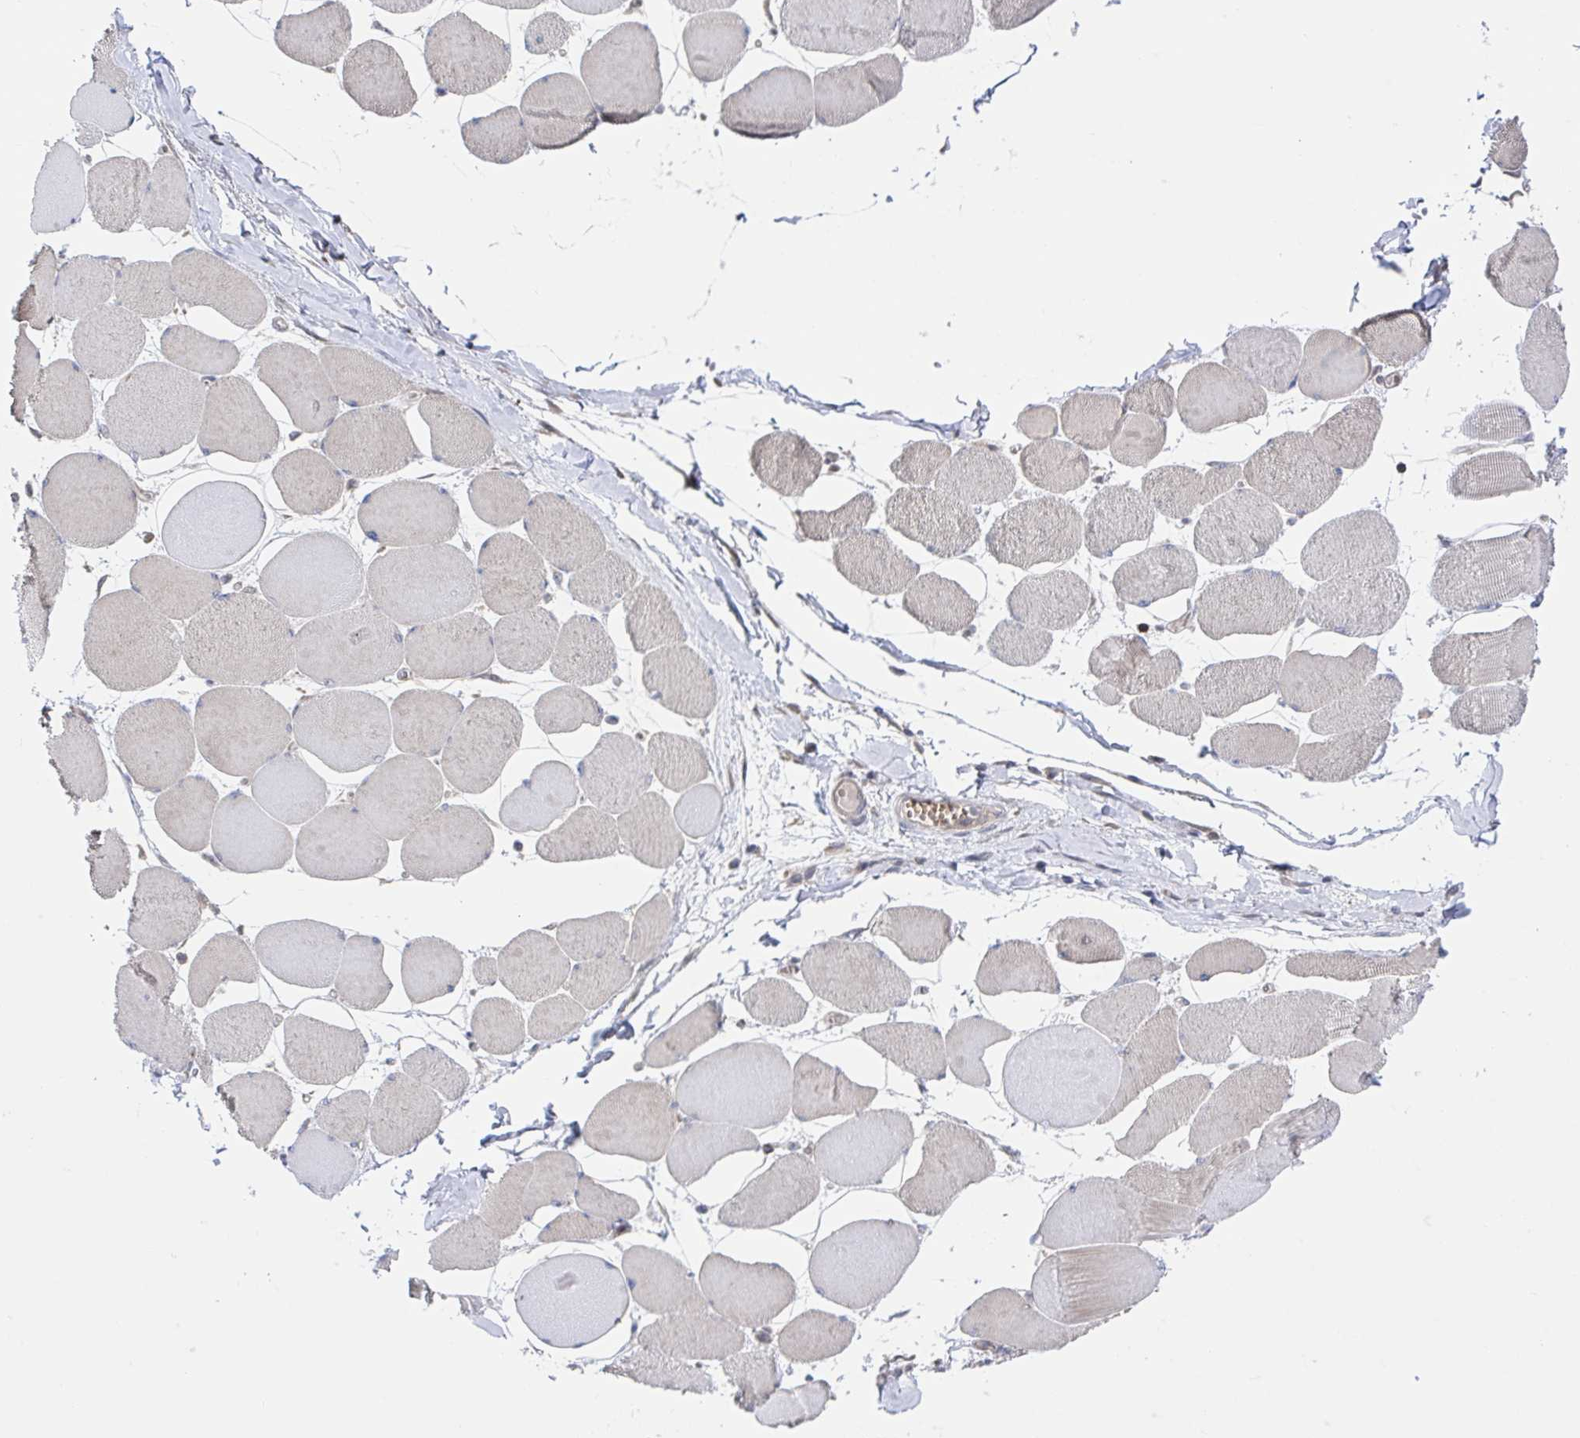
{"staining": {"intensity": "moderate", "quantity": "25%-75%", "location": "cytoplasmic/membranous"}, "tissue": "skeletal muscle", "cell_type": "Myocytes", "image_type": "normal", "snomed": [{"axis": "morphology", "description": "Normal tissue, NOS"}, {"axis": "topography", "description": "Skeletal muscle"}], "caption": "Immunohistochemistry (IHC) of unremarkable skeletal muscle shows medium levels of moderate cytoplasmic/membranous expression in approximately 25%-75% of myocytes. (brown staining indicates protein expression, while blue staining denotes nuclei).", "gene": "DHRS12", "patient": {"sex": "female", "age": 75}}